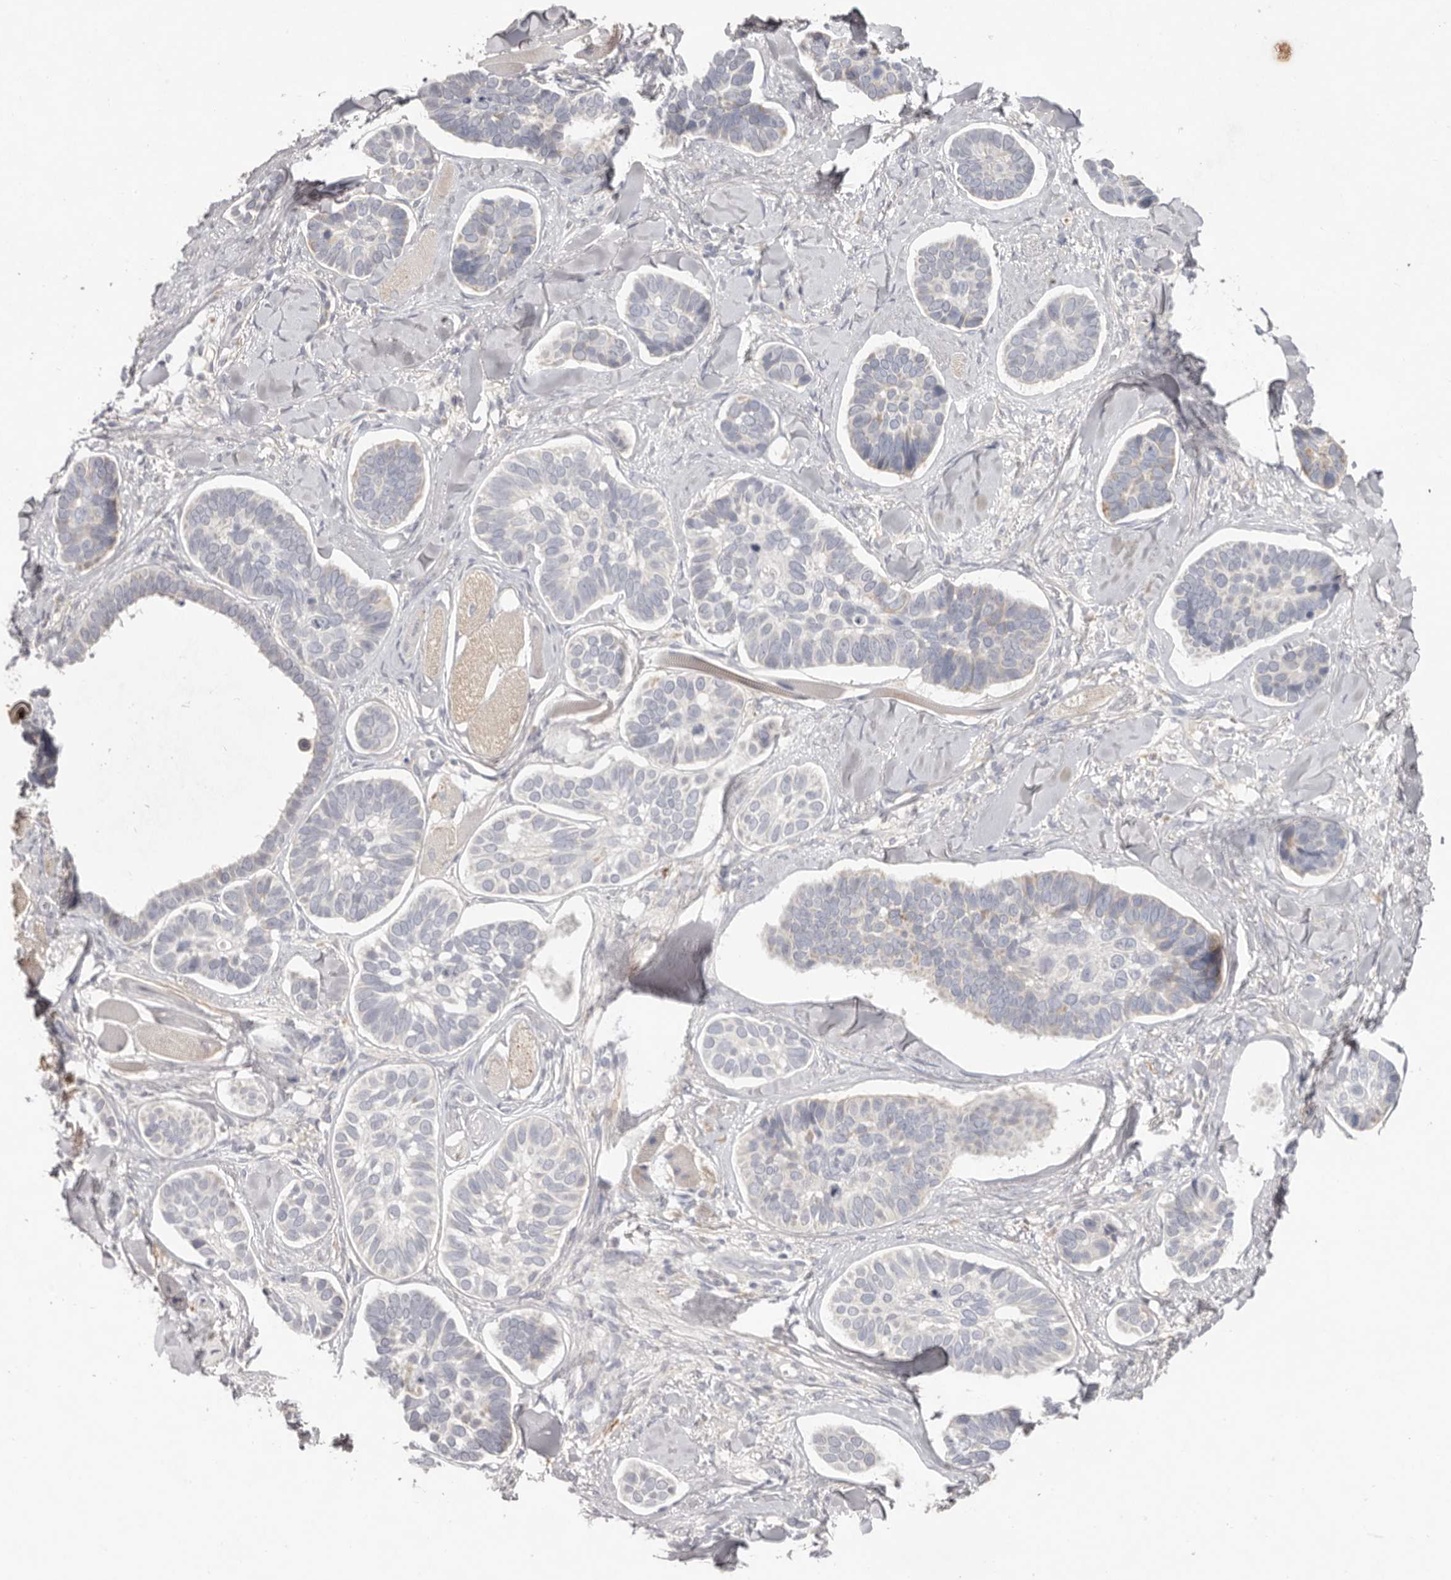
{"staining": {"intensity": "negative", "quantity": "none", "location": "none"}, "tissue": "skin cancer", "cell_type": "Tumor cells", "image_type": "cancer", "snomed": [{"axis": "morphology", "description": "Basal cell carcinoma"}, {"axis": "topography", "description": "Skin"}], "caption": "IHC of human skin cancer shows no positivity in tumor cells. The staining was performed using DAB to visualize the protein expression in brown, while the nuclei were stained in blue with hematoxylin (Magnification: 20x).", "gene": "SCUBE2", "patient": {"sex": "male", "age": 62}}